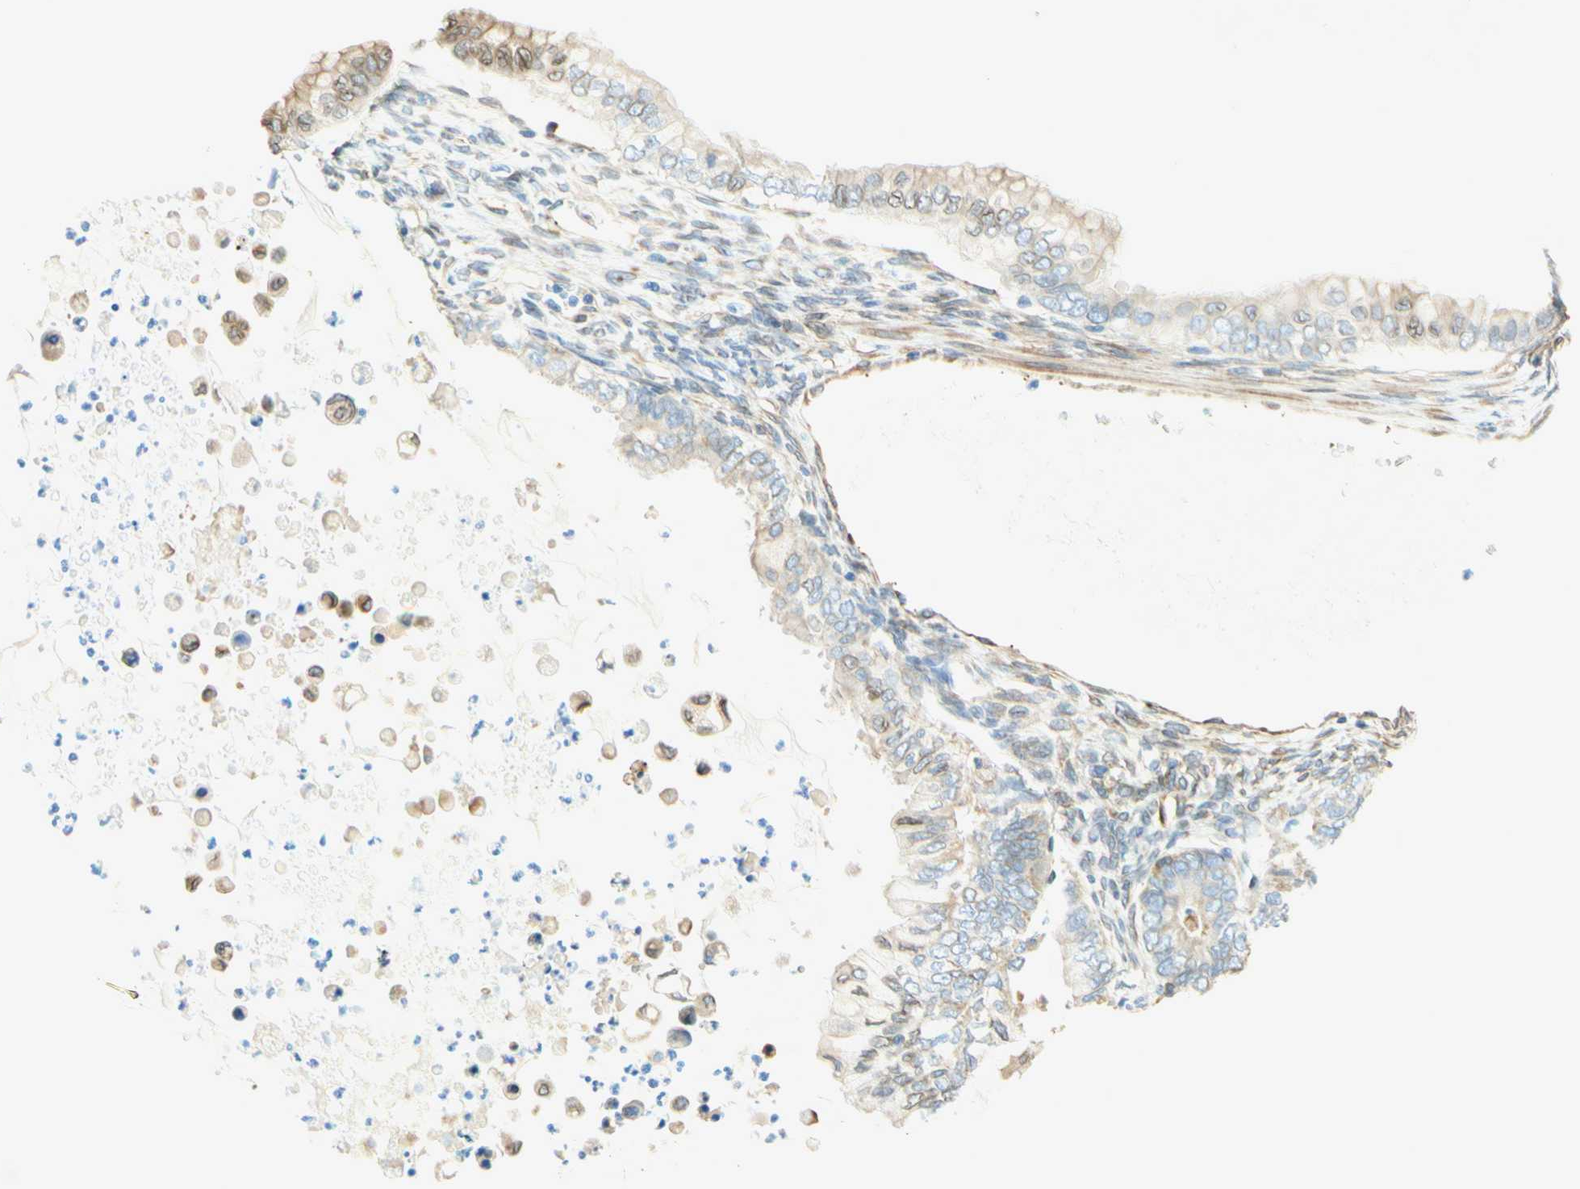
{"staining": {"intensity": "weak", "quantity": "25%-75%", "location": "cytoplasmic/membranous,nuclear"}, "tissue": "ovarian cancer", "cell_type": "Tumor cells", "image_type": "cancer", "snomed": [{"axis": "morphology", "description": "Cystadenocarcinoma, mucinous, NOS"}, {"axis": "topography", "description": "Ovary"}], "caption": "Ovarian mucinous cystadenocarcinoma stained with DAB (3,3'-diaminobenzidine) IHC reveals low levels of weak cytoplasmic/membranous and nuclear expression in approximately 25%-75% of tumor cells.", "gene": "ENDOD1", "patient": {"sex": "female", "age": 80}}